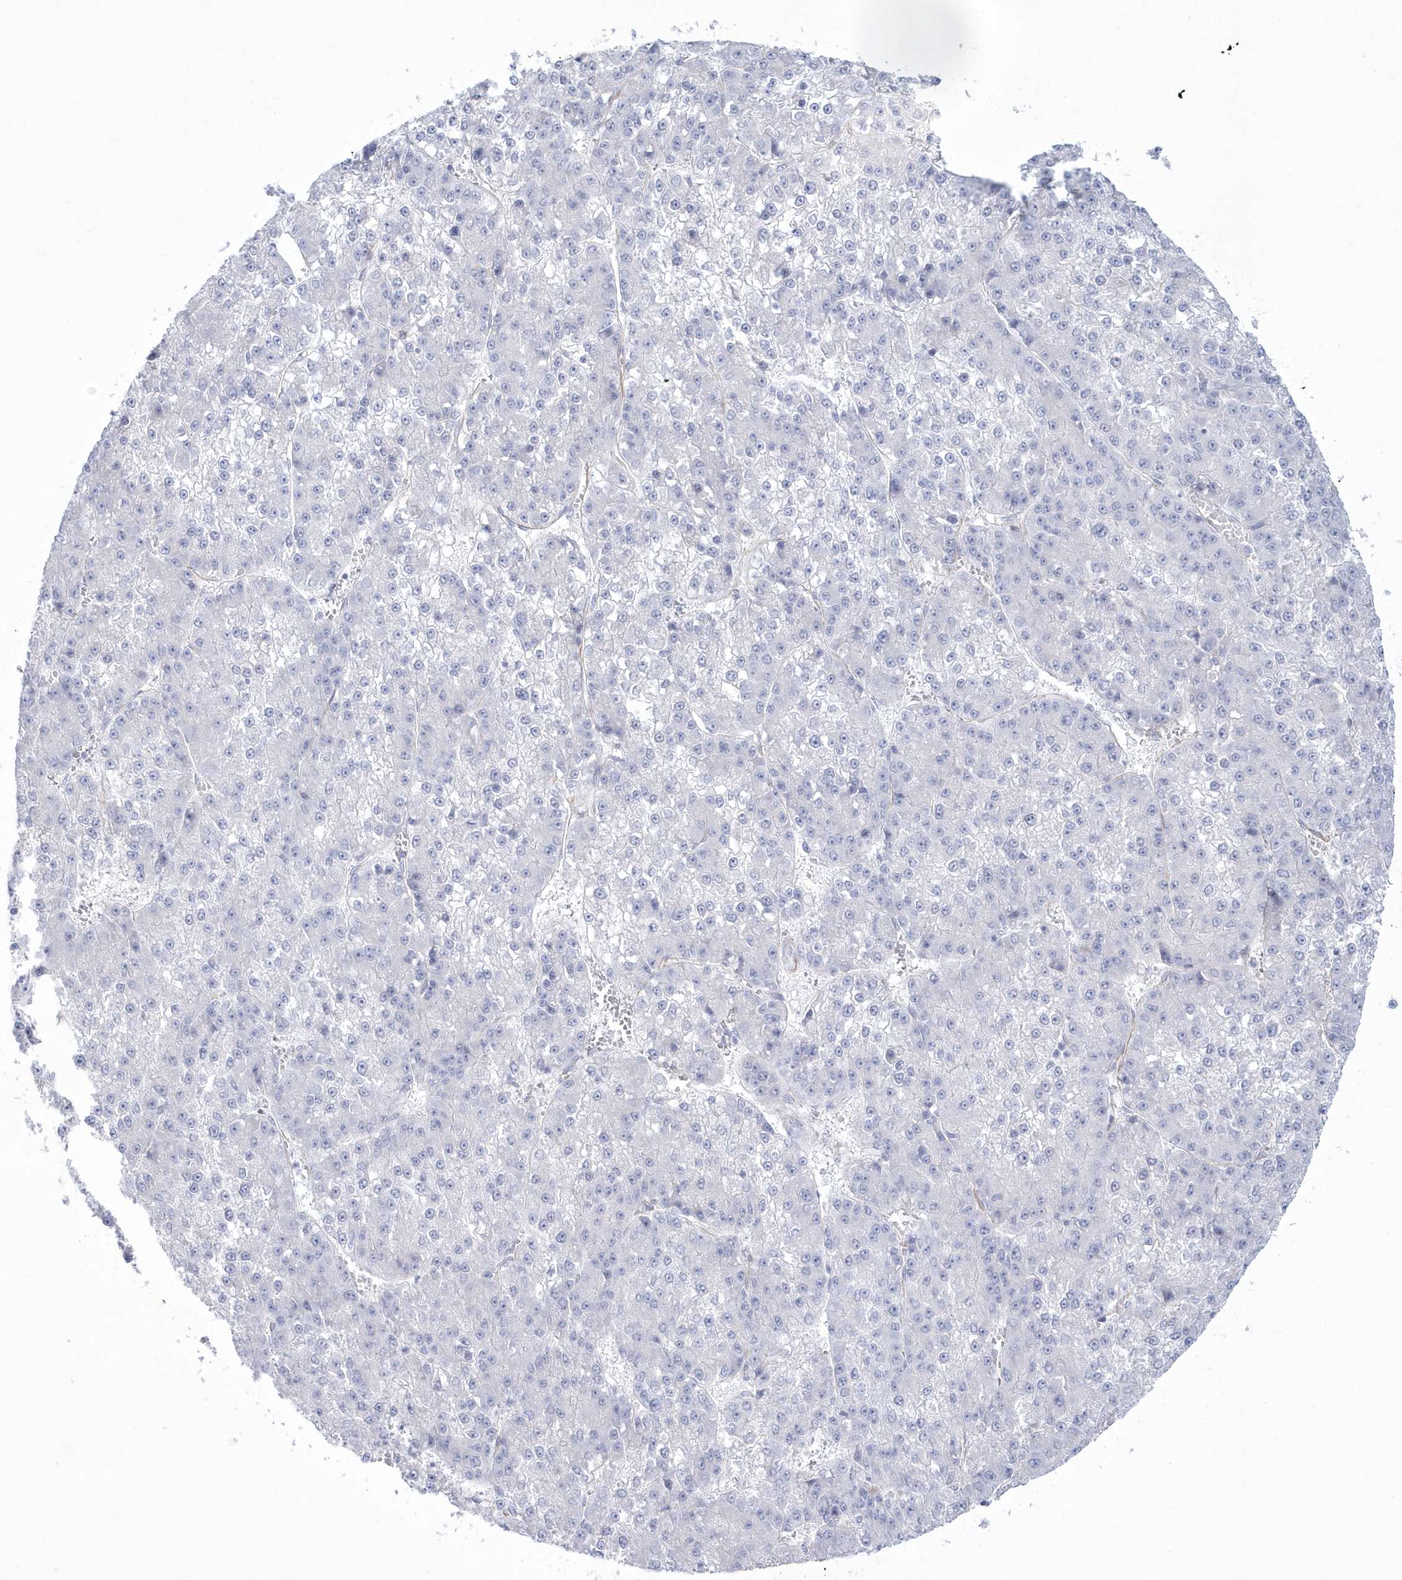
{"staining": {"intensity": "negative", "quantity": "none", "location": "none"}, "tissue": "liver cancer", "cell_type": "Tumor cells", "image_type": "cancer", "snomed": [{"axis": "morphology", "description": "Carcinoma, Hepatocellular, NOS"}, {"axis": "topography", "description": "Liver"}], "caption": "This is an IHC histopathology image of human hepatocellular carcinoma (liver). There is no expression in tumor cells.", "gene": "WDR27", "patient": {"sex": "female", "age": 73}}